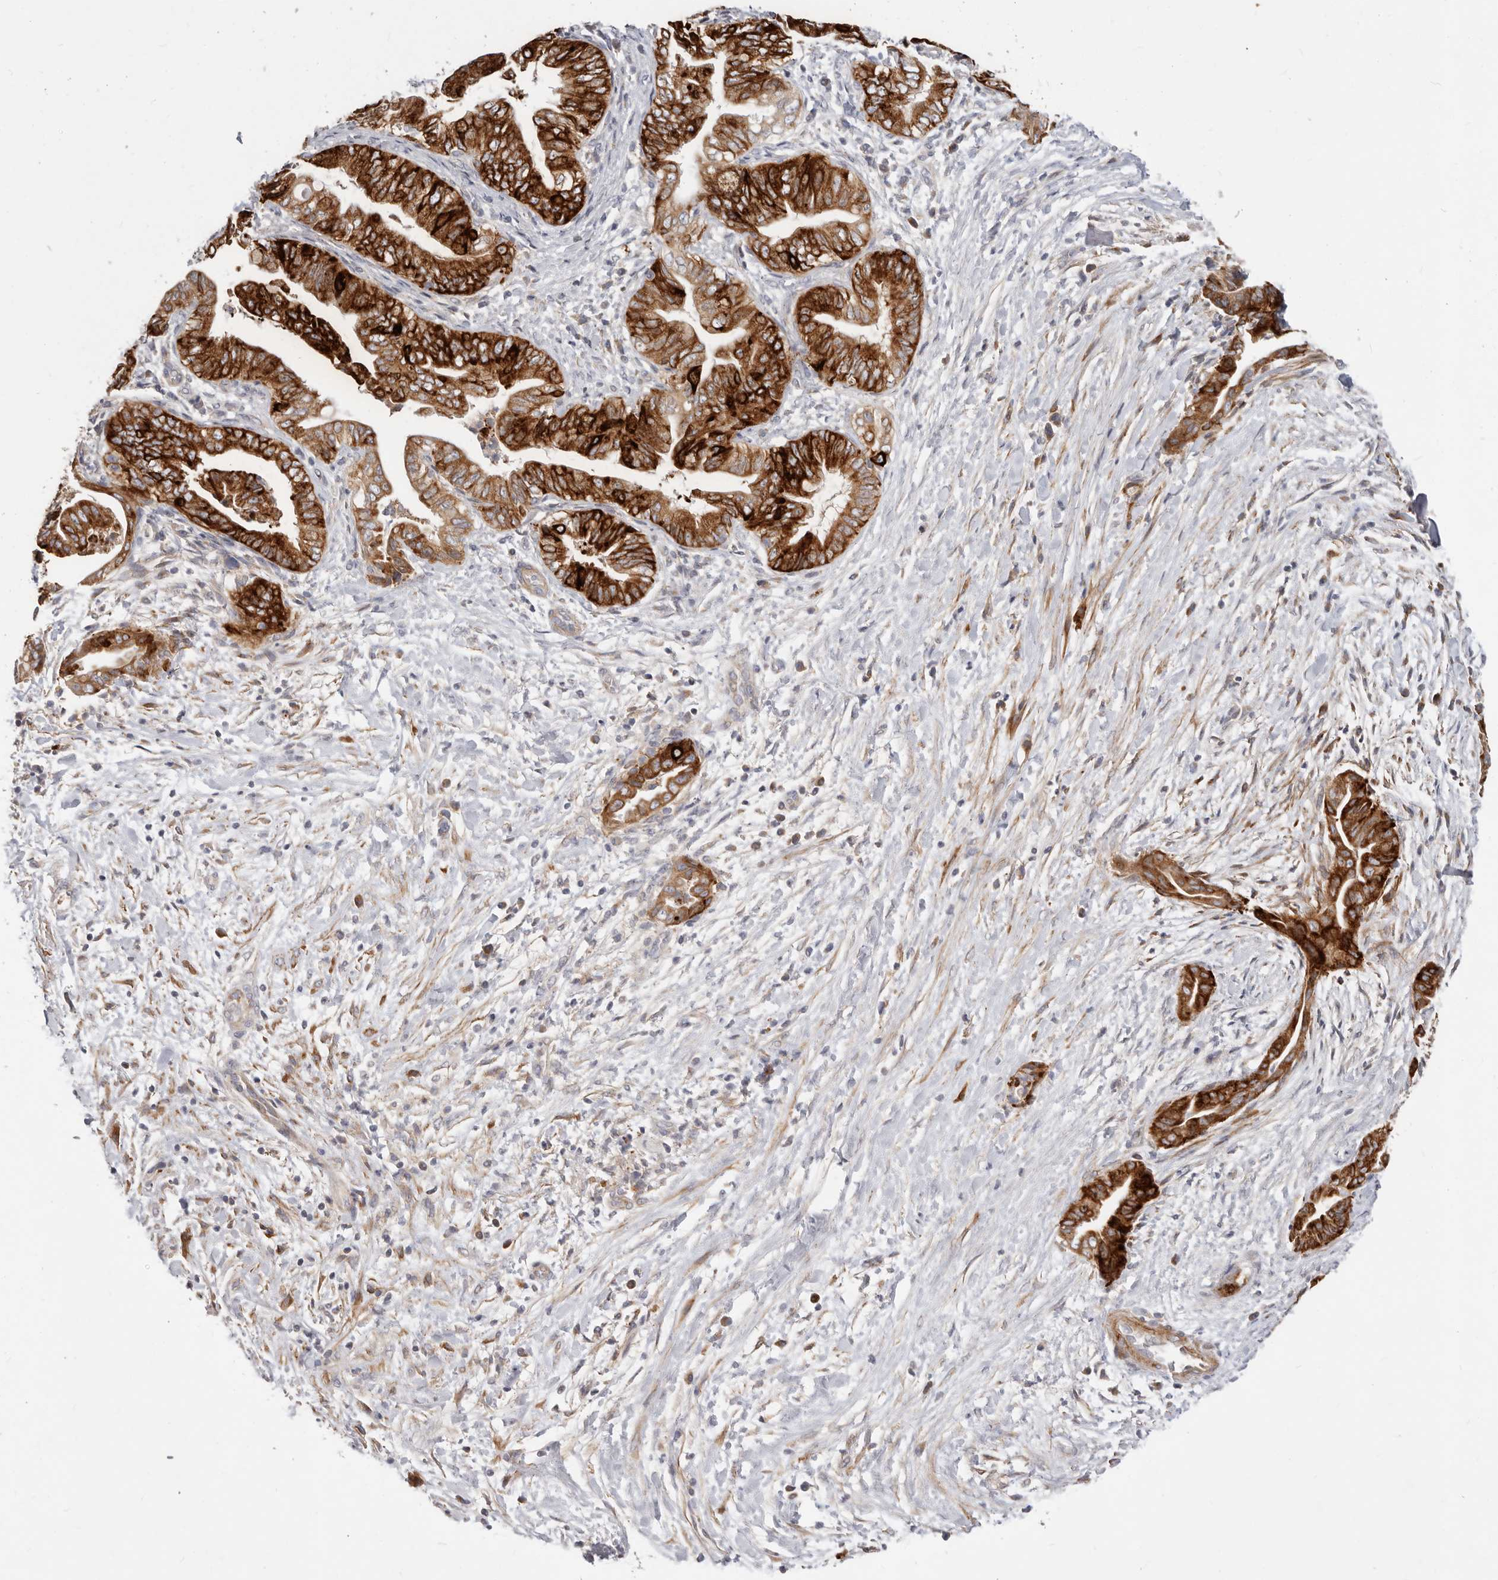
{"staining": {"intensity": "strong", "quantity": ">75%", "location": "cytoplasmic/membranous"}, "tissue": "pancreatic cancer", "cell_type": "Tumor cells", "image_type": "cancer", "snomed": [{"axis": "morphology", "description": "Adenocarcinoma, NOS"}, {"axis": "topography", "description": "Pancreas"}], "caption": "Protein staining demonstrates strong cytoplasmic/membranous expression in about >75% of tumor cells in adenocarcinoma (pancreatic). (Brightfield microscopy of DAB IHC at high magnification).", "gene": "TFB2M", "patient": {"sex": "male", "age": 75}}